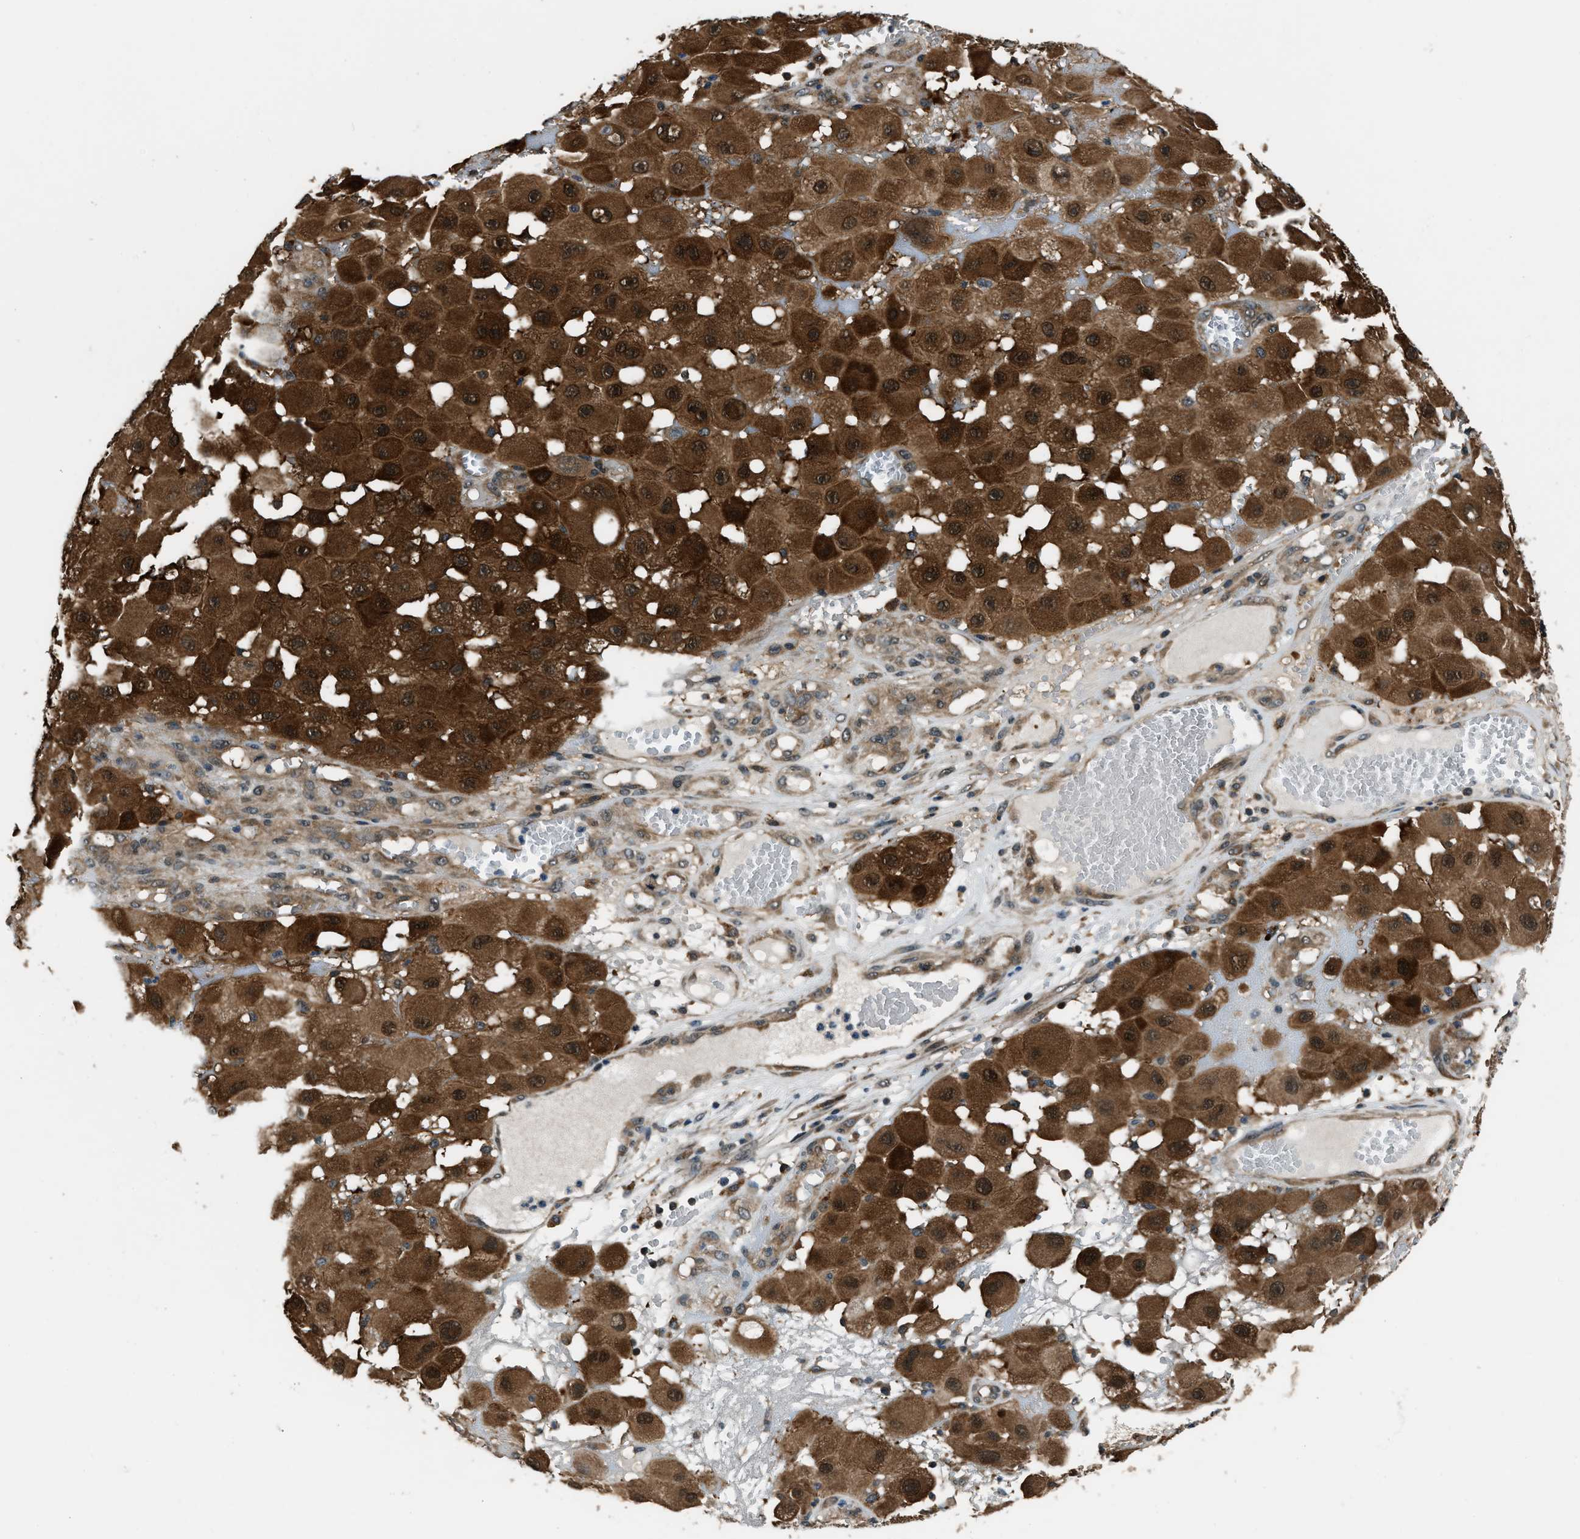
{"staining": {"intensity": "strong", "quantity": ">75%", "location": "cytoplasmic/membranous,nuclear"}, "tissue": "melanoma", "cell_type": "Tumor cells", "image_type": "cancer", "snomed": [{"axis": "morphology", "description": "Malignant melanoma, NOS"}, {"axis": "topography", "description": "Skin"}], "caption": "This histopathology image displays malignant melanoma stained with IHC to label a protein in brown. The cytoplasmic/membranous and nuclear of tumor cells show strong positivity for the protein. Nuclei are counter-stained blue.", "gene": "NUDCD3", "patient": {"sex": "female", "age": 81}}